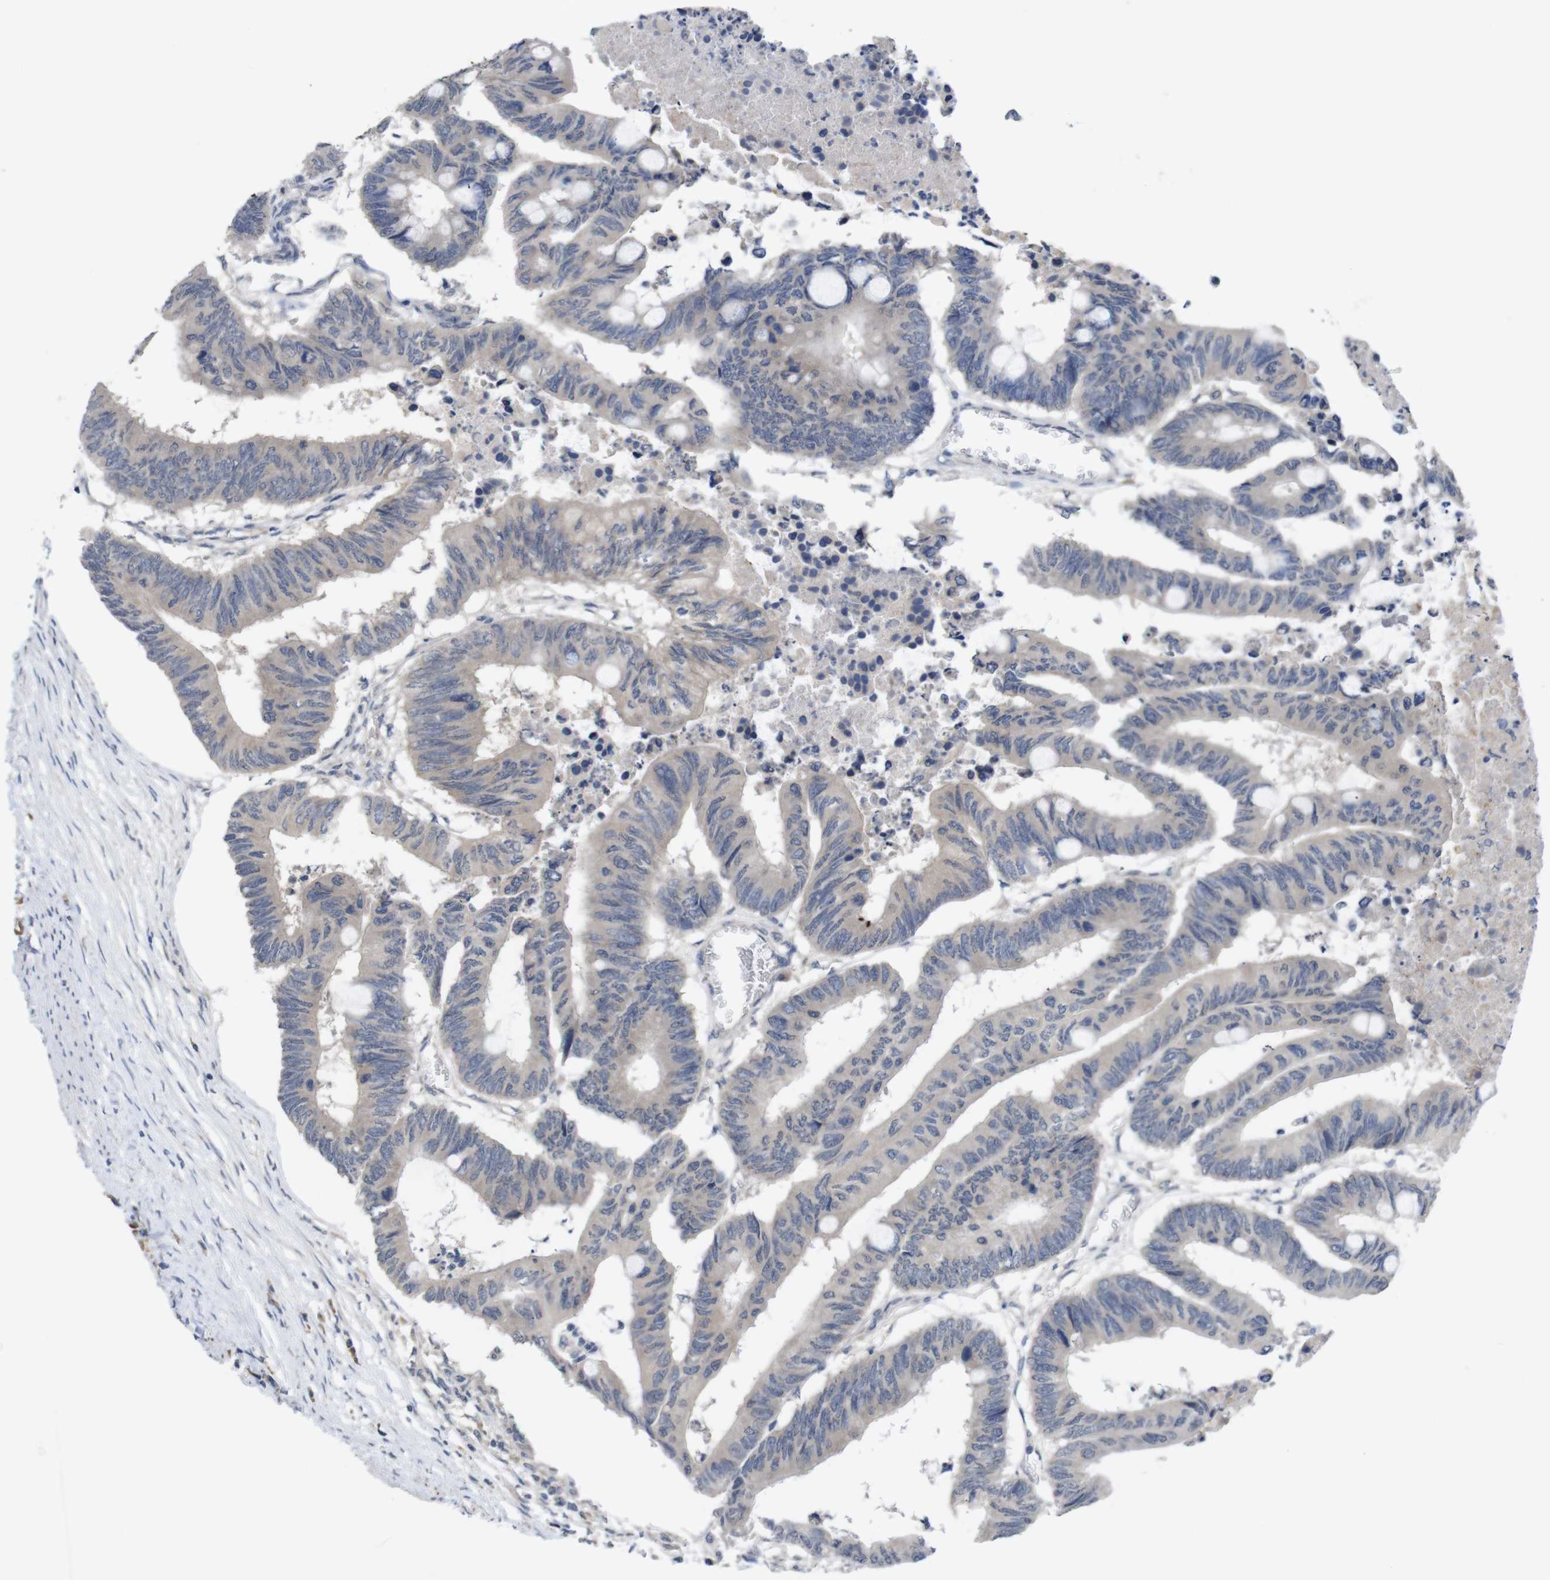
{"staining": {"intensity": "weak", "quantity": "<25%", "location": "cytoplasmic/membranous"}, "tissue": "colorectal cancer", "cell_type": "Tumor cells", "image_type": "cancer", "snomed": [{"axis": "morphology", "description": "Normal tissue, NOS"}, {"axis": "morphology", "description": "Adenocarcinoma, NOS"}, {"axis": "topography", "description": "Rectum"}, {"axis": "topography", "description": "Peripheral nerve tissue"}], "caption": "Human colorectal cancer (adenocarcinoma) stained for a protein using immunohistochemistry displays no positivity in tumor cells.", "gene": "BCAR3", "patient": {"sex": "male", "age": 92}}